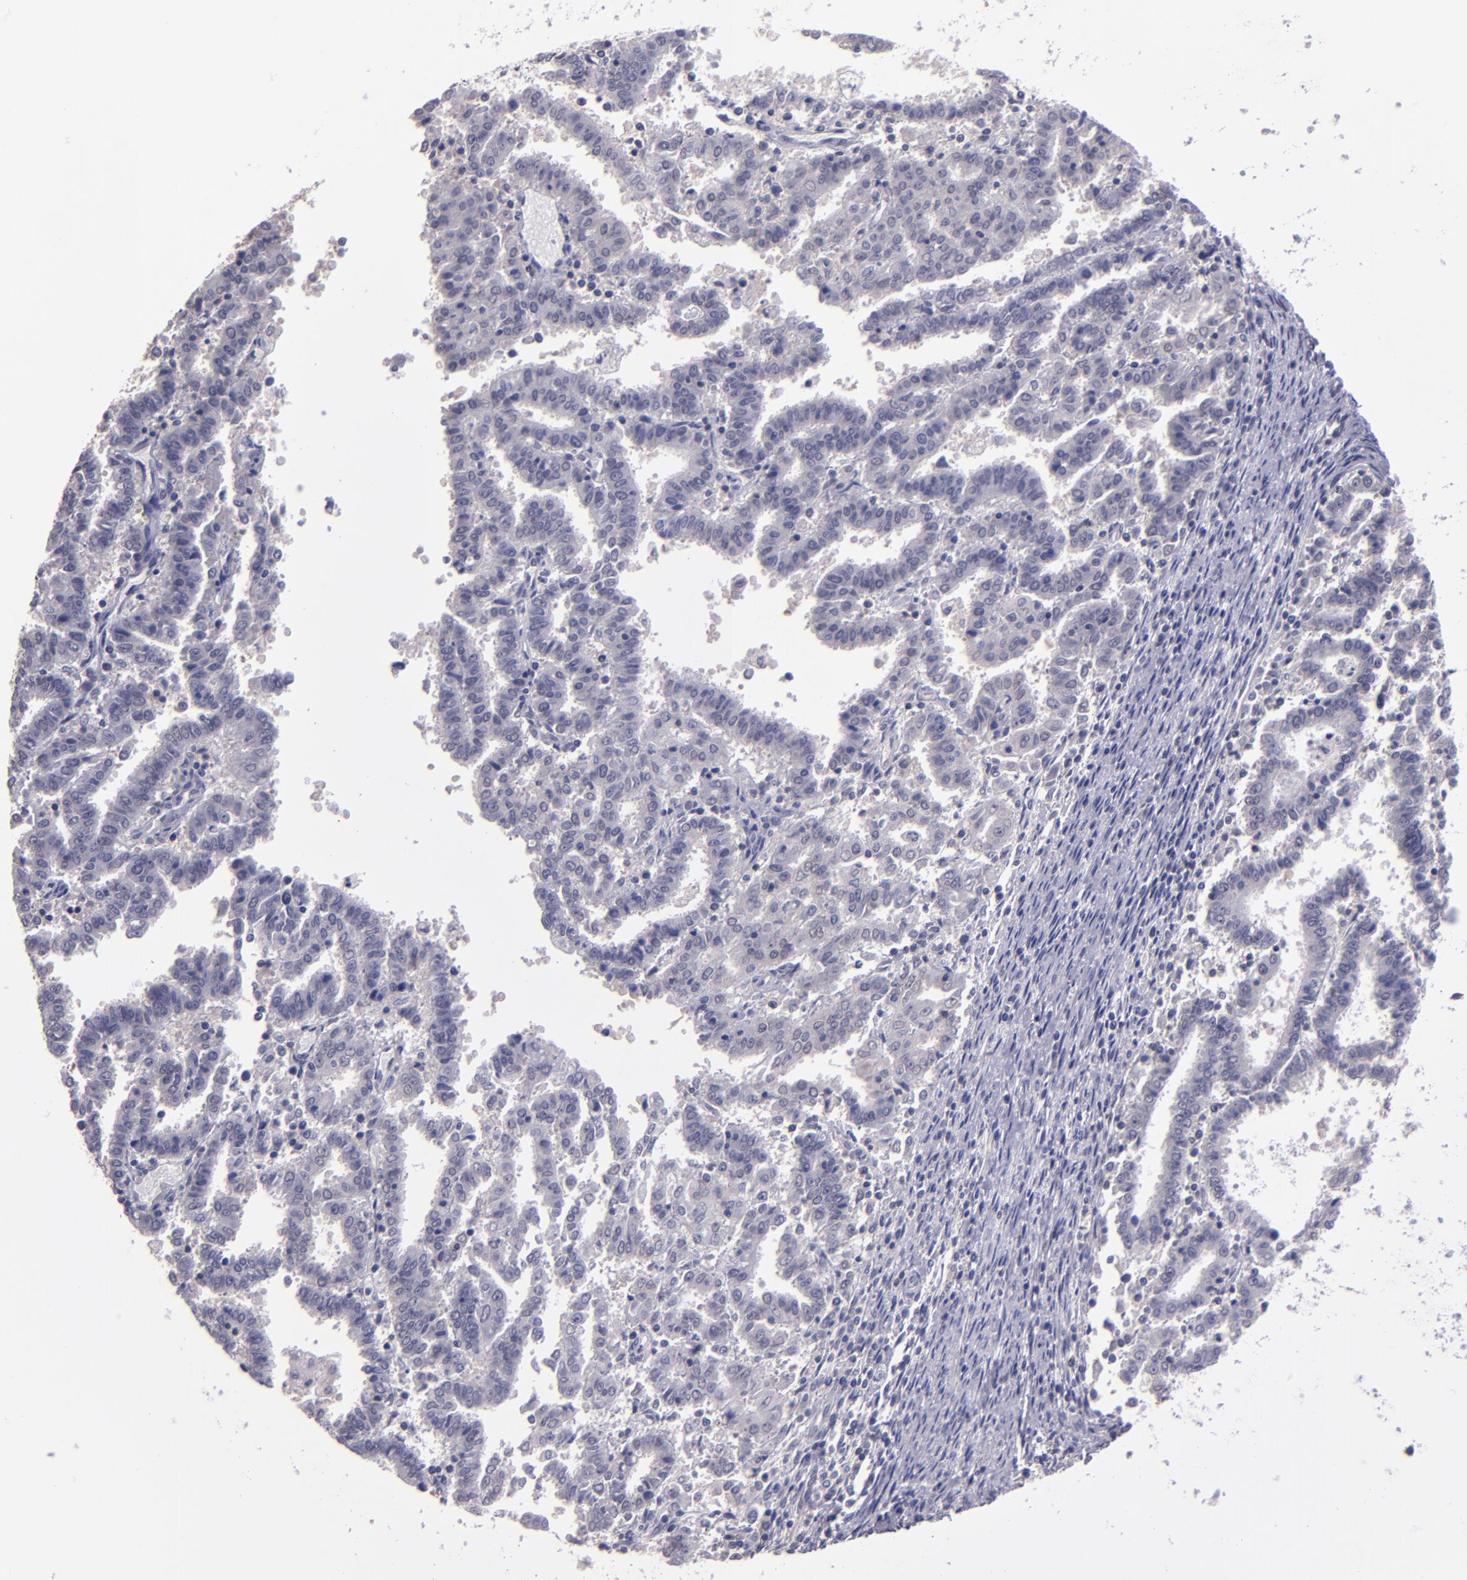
{"staining": {"intensity": "negative", "quantity": "none", "location": "none"}, "tissue": "endometrial cancer", "cell_type": "Tumor cells", "image_type": "cancer", "snomed": [{"axis": "morphology", "description": "Adenocarcinoma, NOS"}, {"axis": "topography", "description": "Uterus"}], "caption": "Immunohistochemistry micrograph of endometrial cancer (adenocarcinoma) stained for a protein (brown), which displays no positivity in tumor cells. (Brightfield microscopy of DAB (3,3'-diaminobenzidine) immunohistochemistry (IHC) at high magnification).", "gene": "CEBPE", "patient": {"sex": "female", "age": 83}}